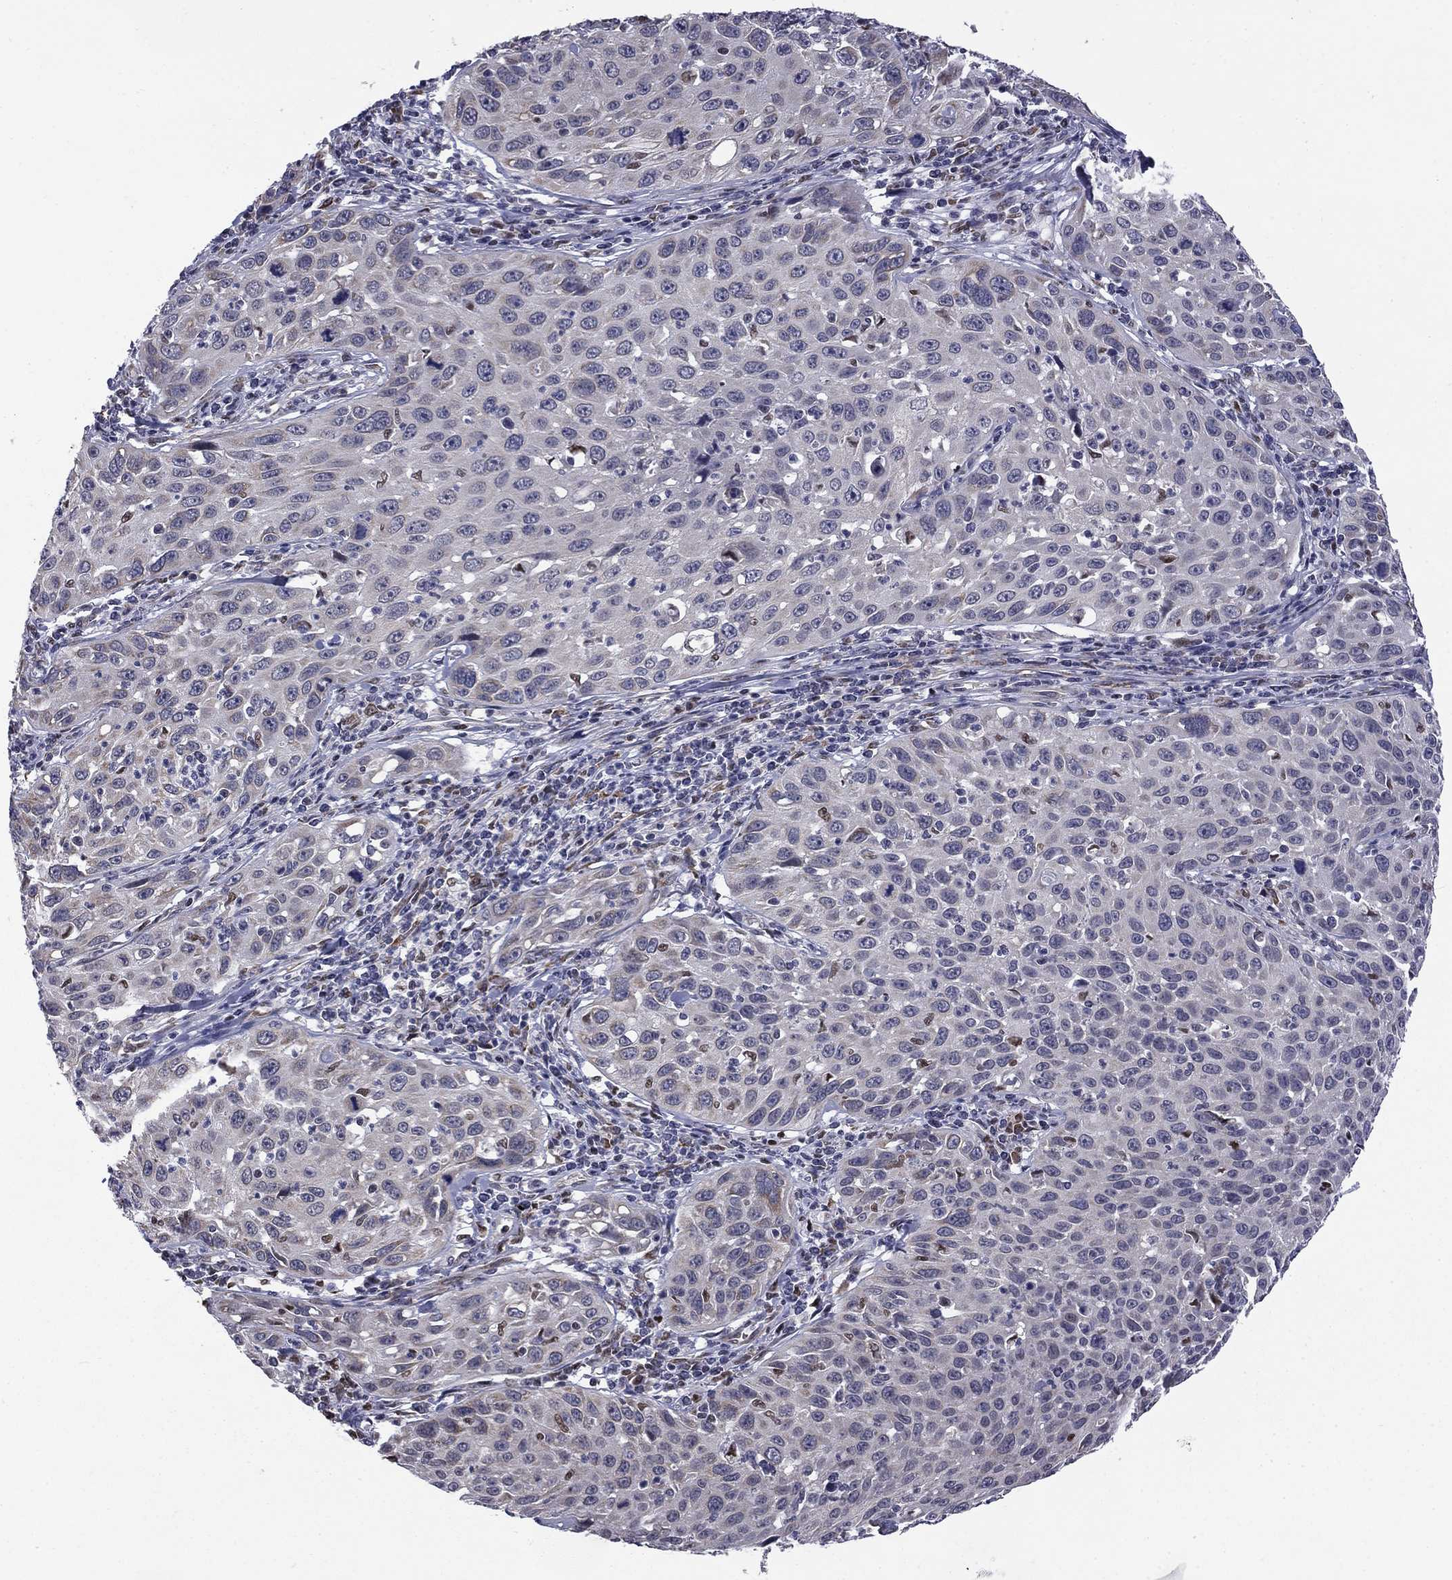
{"staining": {"intensity": "negative", "quantity": "none", "location": "none"}, "tissue": "cervical cancer", "cell_type": "Tumor cells", "image_type": "cancer", "snomed": [{"axis": "morphology", "description": "Squamous cell carcinoma, NOS"}, {"axis": "topography", "description": "Cervix"}], "caption": "IHC photomicrograph of neoplastic tissue: cervical squamous cell carcinoma stained with DAB demonstrates no significant protein expression in tumor cells.", "gene": "HSPB2", "patient": {"sex": "female", "age": 26}}